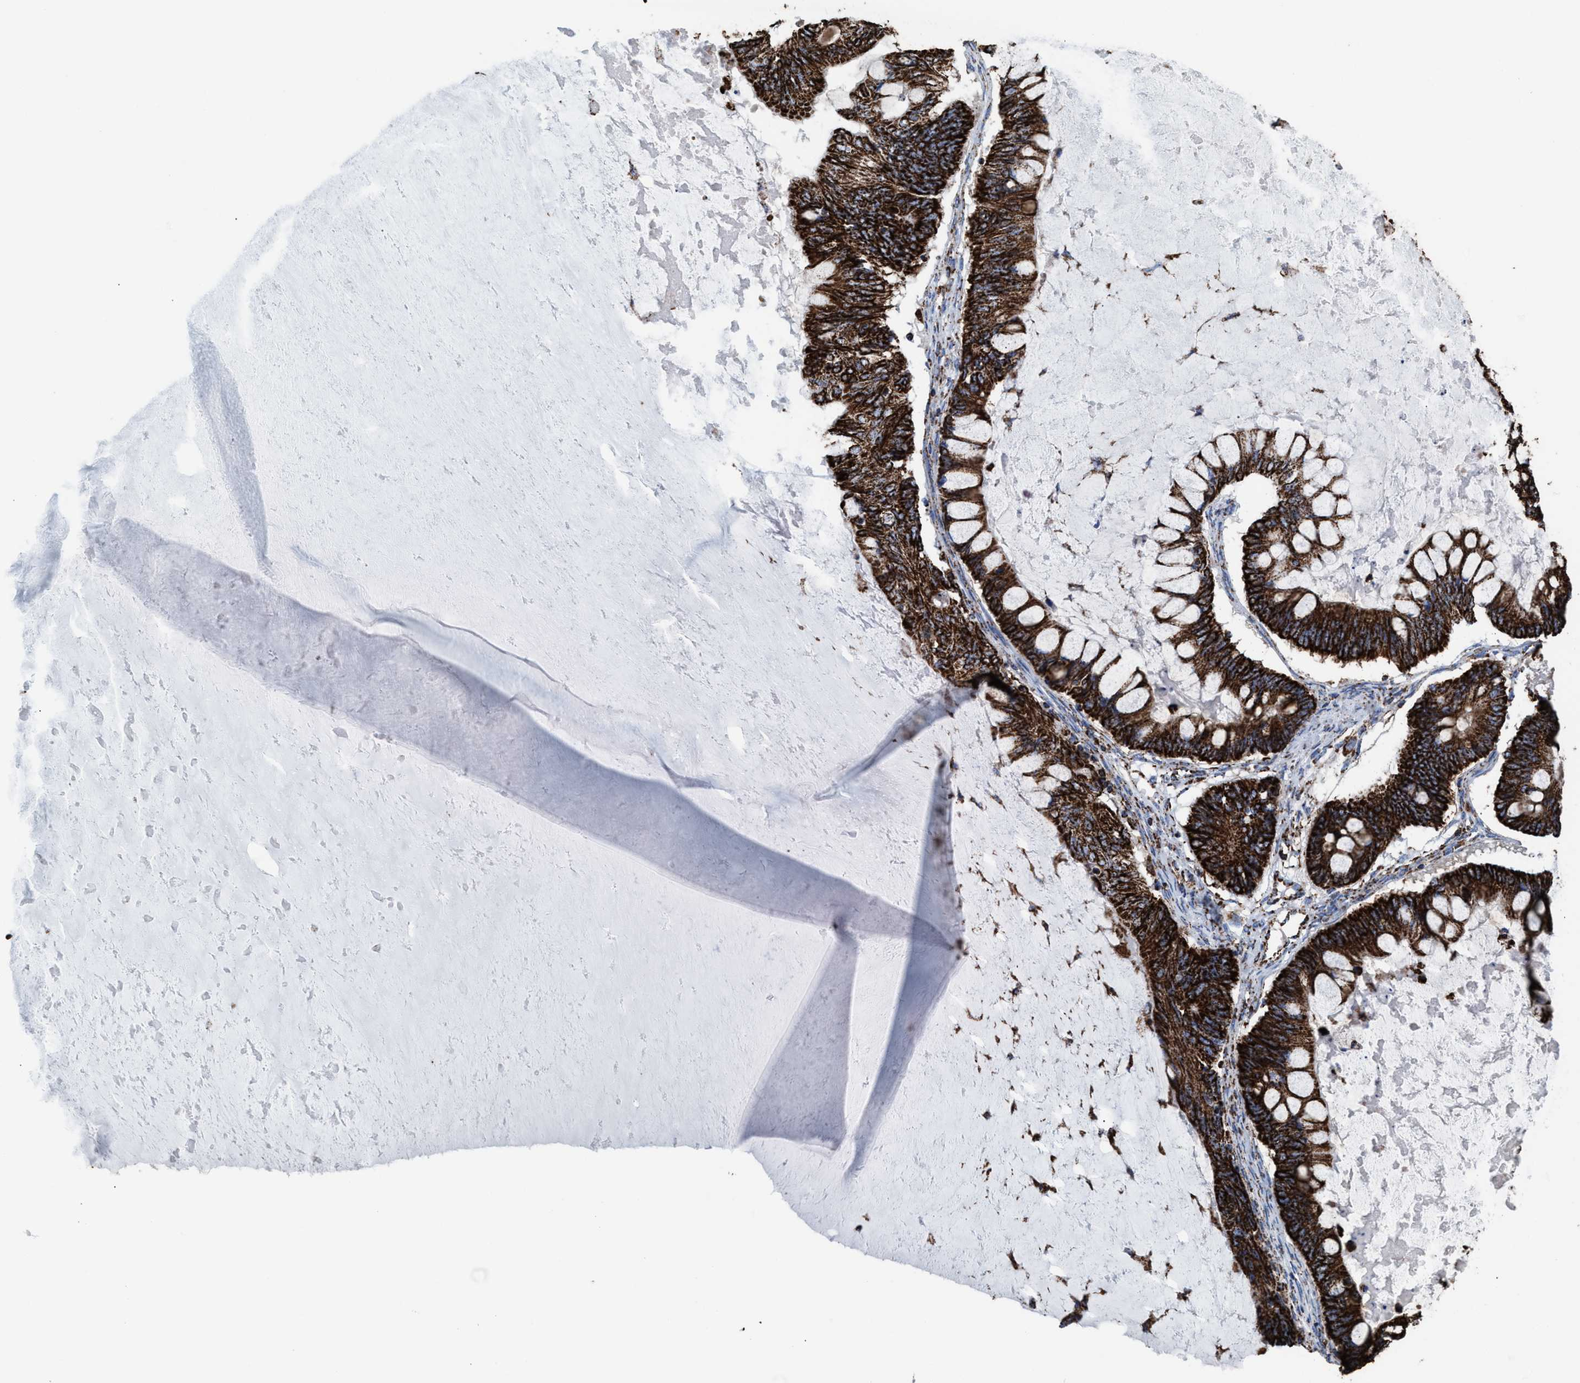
{"staining": {"intensity": "strong", "quantity": ">75%", "location": "cytoplasmic/membranous"}, "tissue": "ovarian cancer", "cell_type": "Tumor cells", "image_type": "cancer", "snomed": [{"axis": "morphology", "description": "Cystadenocarcinoma, mucinous, NOS"}, {"axis": "topography", "description": "Ovary"}], "caption": "High-magnification brightfield microscopy of mucinous cystadenocarcinoma (ovarian) stained with DAB (brown) and counterstained with hematoxylin (blue). tumor cells exhibit strong cytoplasmic/membranous positivity is appreciated in about>75% of cells.", "gene": "ECHS1", "patient": {"sex": "female", "age": 61}}